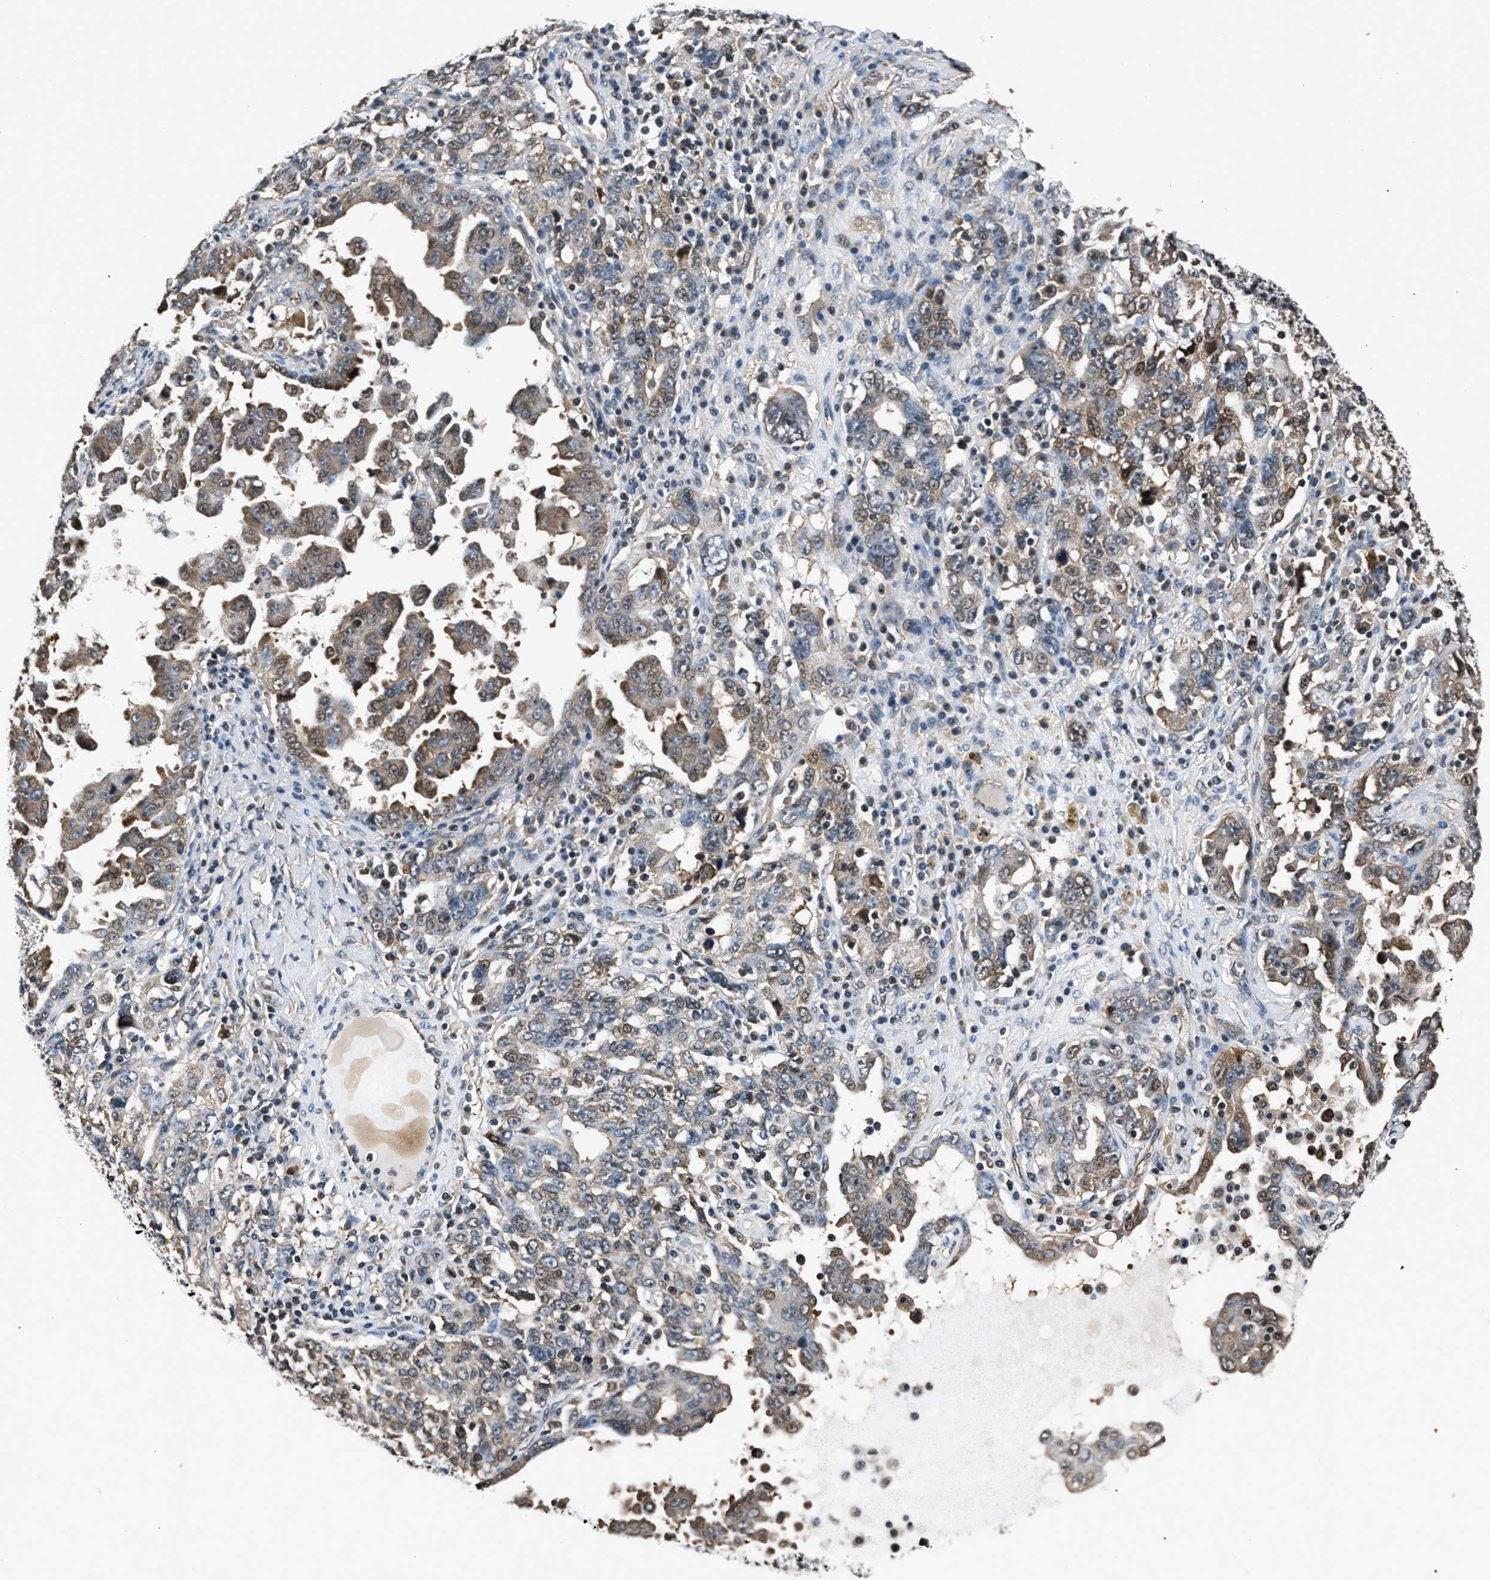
{"staining": {"intensity": "weak", "quantity": "25%-75%", "location": "cytoplasmic/membranous"}, "tissue": "ovarian cancer", "cell_type": "Tumor cells", "image_type": "cancer", "snomed": [{"axis": "morphology", "description": "Carcinoma, endometroid"}, {"axis": "topography", "description": "Ovary"}], "caption": "This is an image of immunohistochemistry staining of ovarian cancer, which shows weak staining in the cytoplasmic/membranous of tumor cells.", "gene": "RBM33", "patient": {"sex": "female", "age": 62}}